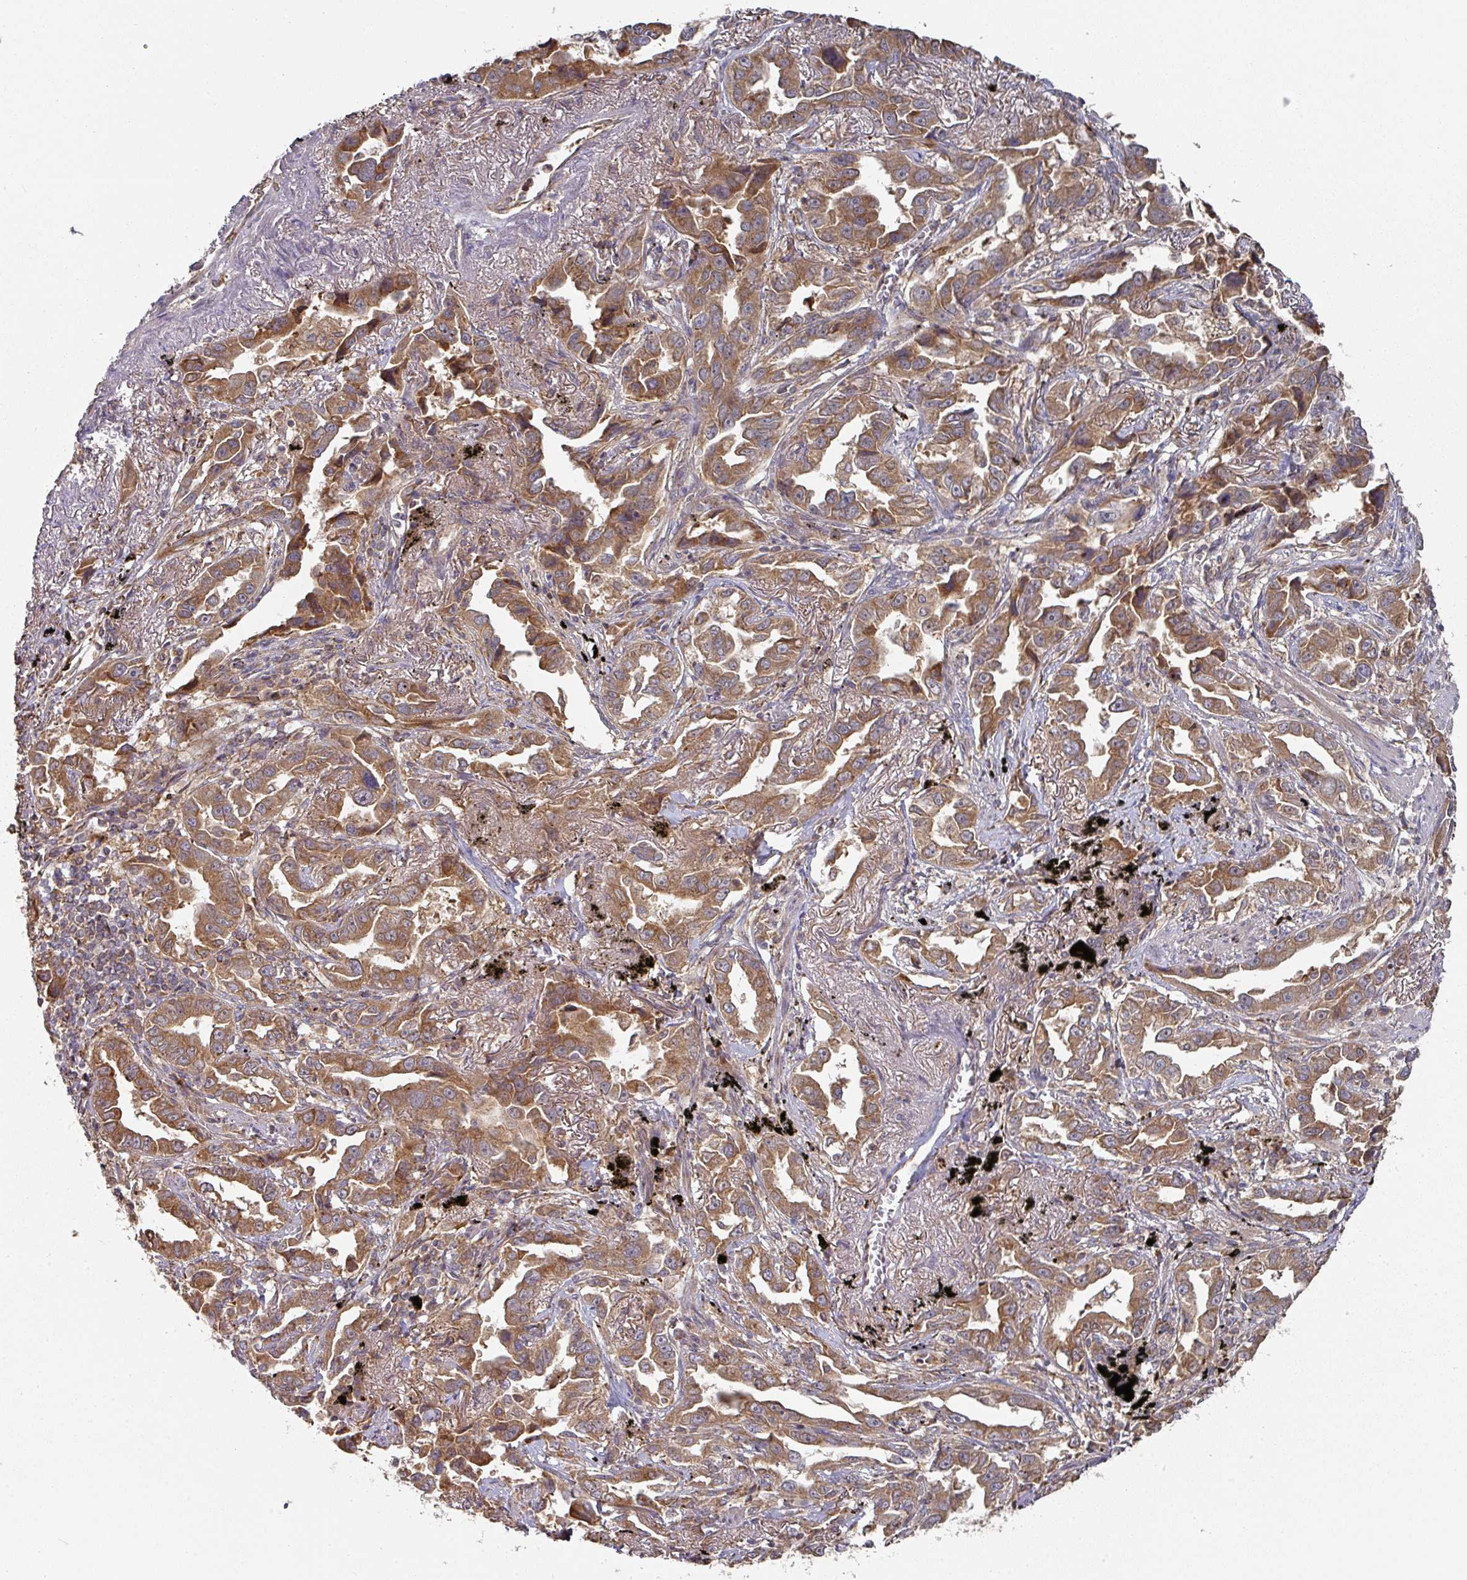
{"staining": {"intensity": "strong", "quantity": ">75%", "location": "cytoplasmic/membranous"}, "tissue": "lung cancer", "cell_type": "Tumor cells", "image_type": "cancer", "snomed": [{"axis": "morphology", "description": "Adenocarcinoma, NOS"}, {"axis": "topography", "description": "Lung"}], "caption": "About >75% of tumor cells in human lung cancer (adenocarcinoma) show strong cytoplasmic/membranous protein positivity as visualized by brown immunohistochemical staining.", "gene": "CEP95", "patient": {"sex": "male", "age": 67}}